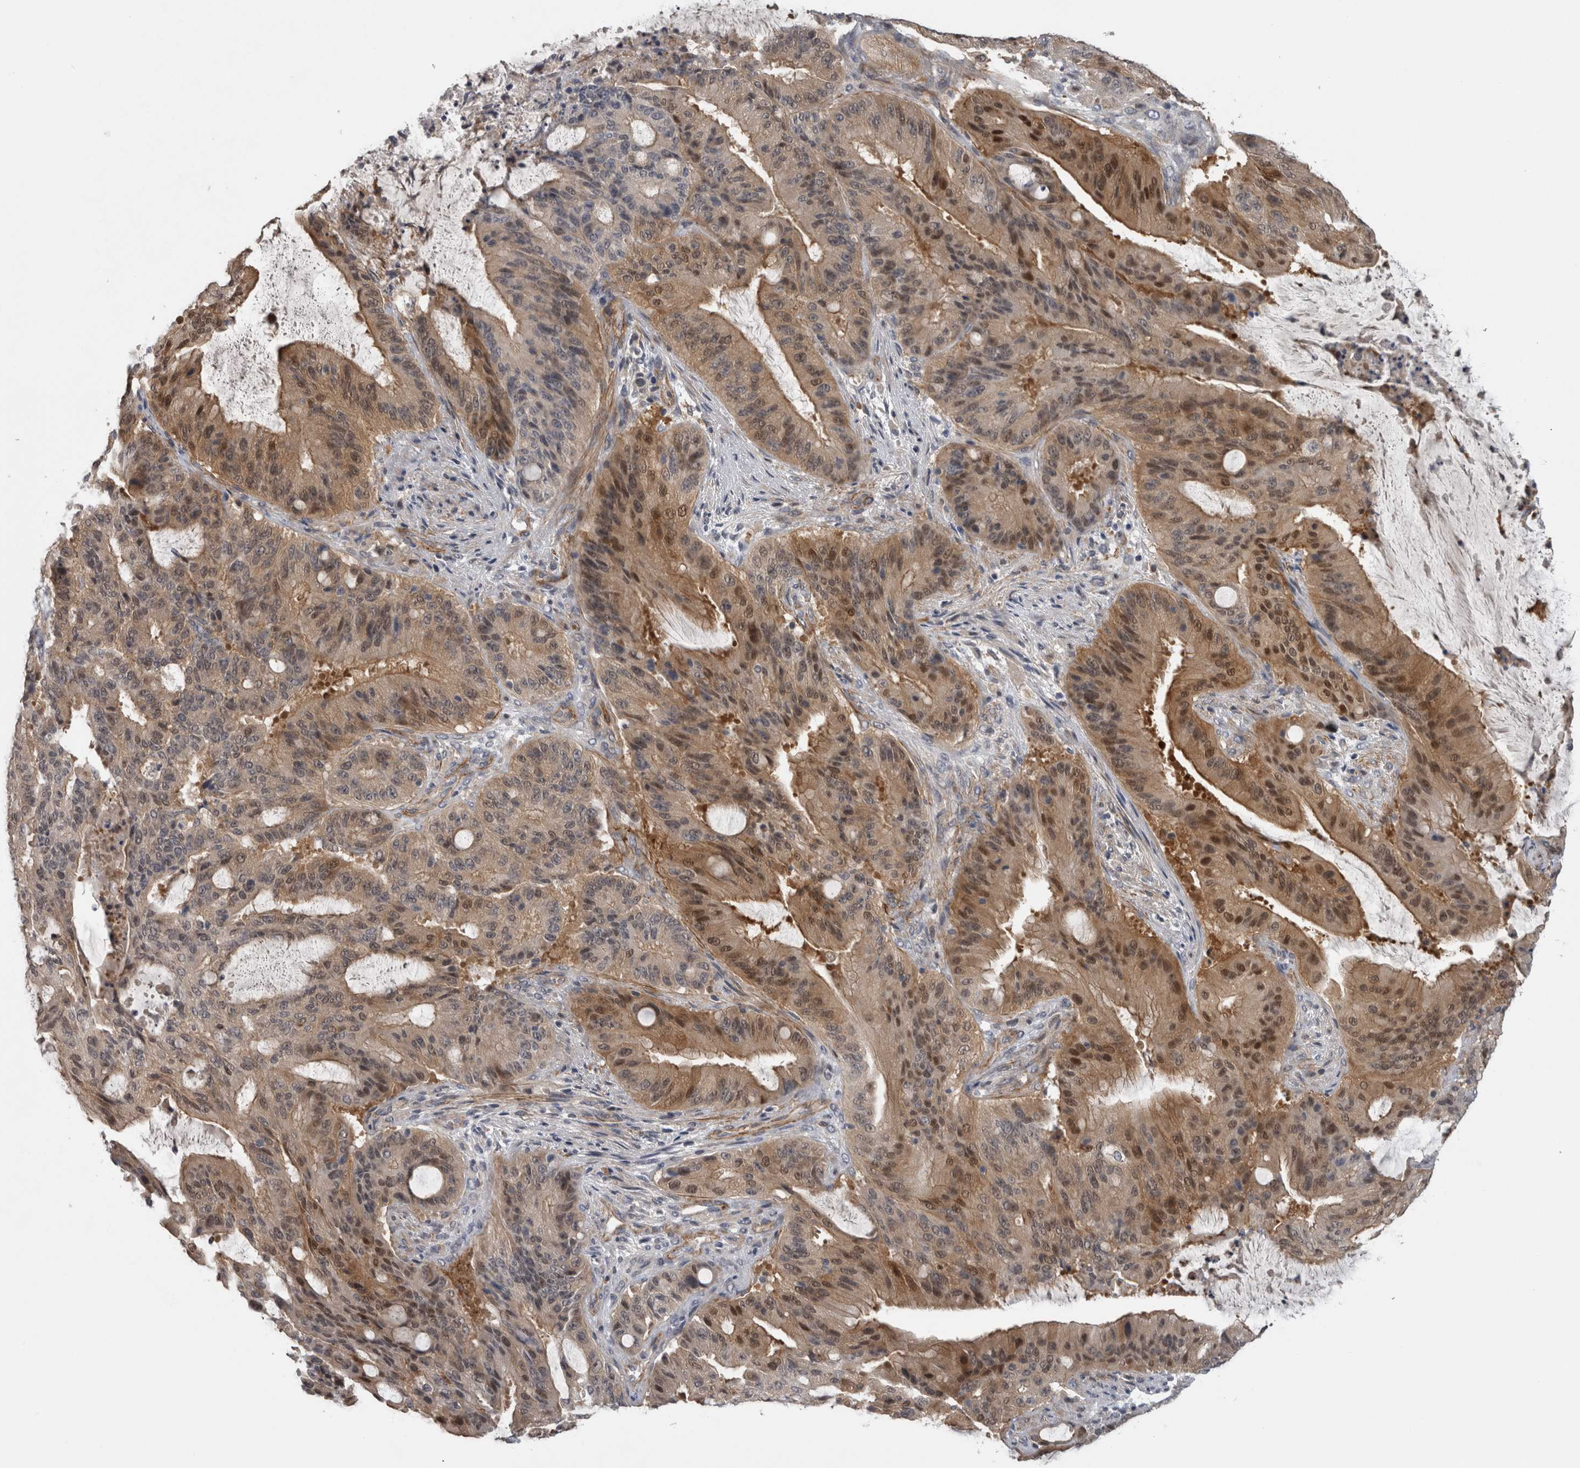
{"staining": {"intensity": "moderate", "quantity": ">75%", "location": "cytoplasmic/membranous,nuclear"}, "tissue": "liver cancer", "cell_type": "Tumor cells", "image_type": "cancer", "snomed": [{"axis": "morphology", "description": "Normal tissue, NOS"}, {"axis": "morphology", "description": "Cholangiocarcinoma"}, {"axis": "topography", "description": "Liver"}, {"axis": "topography", "description": "Peripheral nerve tissue"}], "caption": "Protein staining of liver cholangiocarcinoma tissue shows moderate cytoplasmic/membranous and nuclear expression in approximately >75% of tumor cells.", "gene": "NAPRT", "patient": {"sex": "female", "age": 73}}